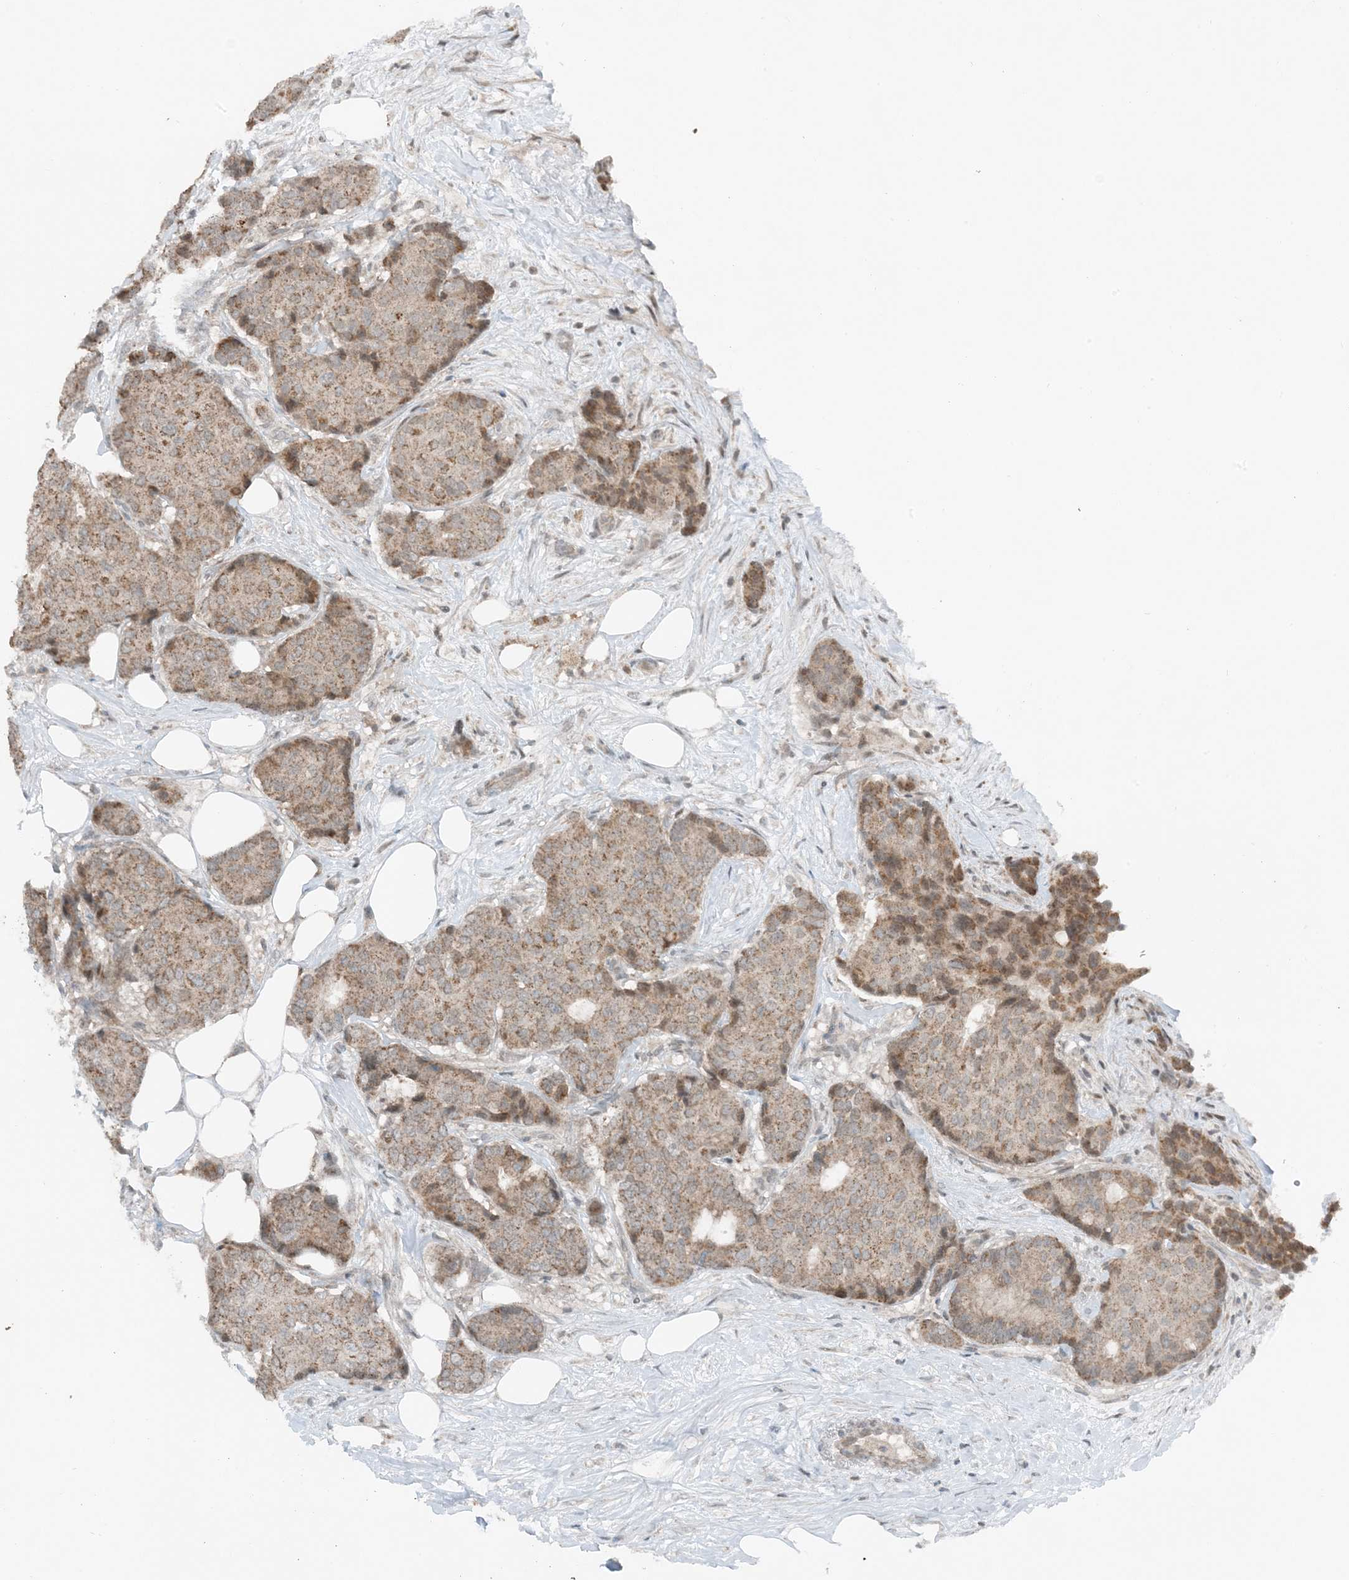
{"staining": {"intensity": "moderate", "quantity": ">75%", "location": "cytoplasmic/membranous"}, "tissue": "breast cancer", "cell_type": "Tumor cells", "image_type": "cancer", "snomed": [{"axis": "morphology", "description": "Duct carcinoma"}, {"axis": "topography", "description": "Breast"}], "caption": "A histopathology image of human intraductal carcinoma (breast) stained for a protein exhibits moderate cytoplasmic/membranous brown staining in tumor cells. (Stains: DAB in brown, nuclei in blue, Microscopy: brightfield microscopy at high magnification).", "gene": "MITD1", "patient": {"sex": "female", "age": 75}}